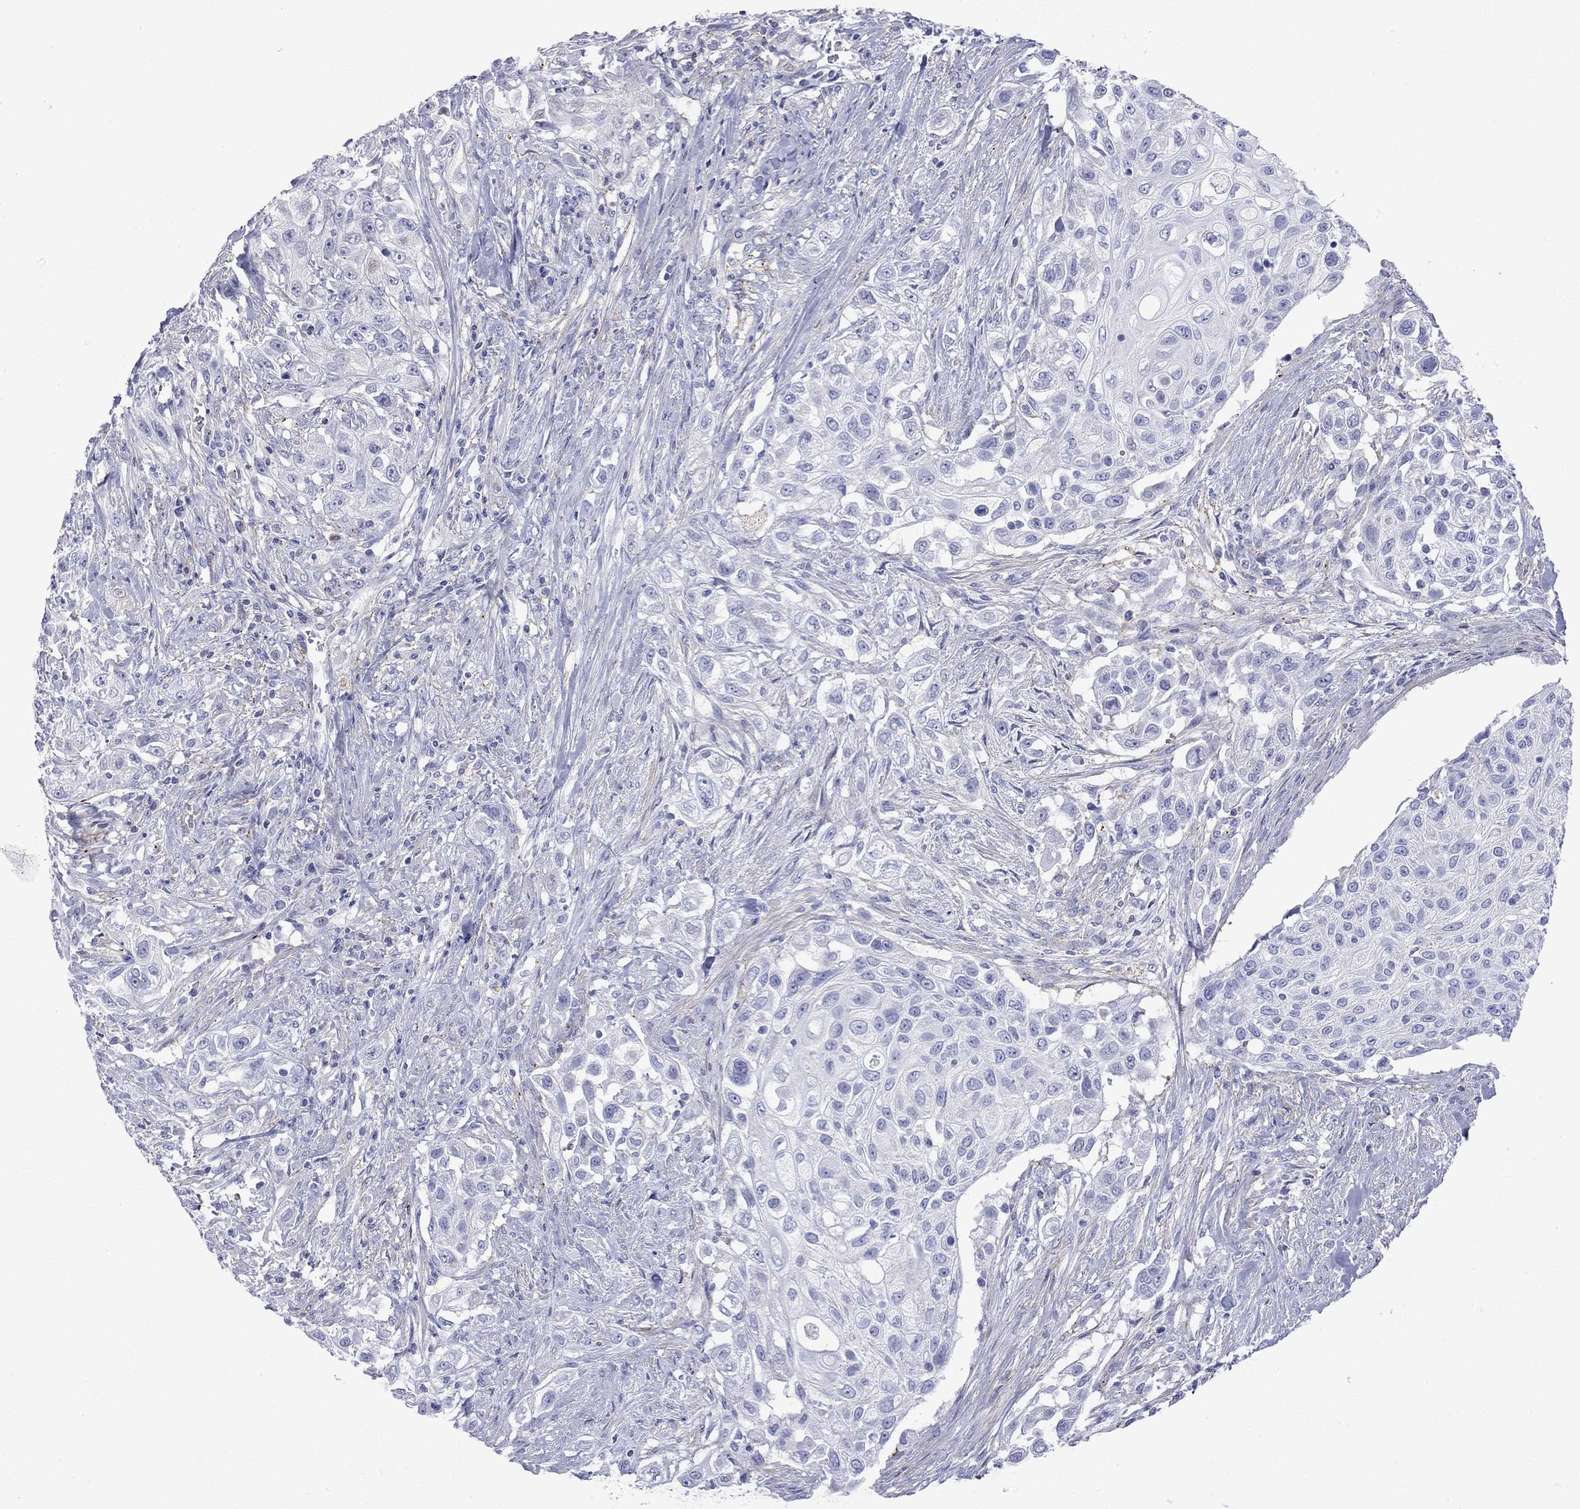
{"staining": {"intensity": "negative", "quantity": "none", "location": "none"}, "tissue": "urothelial cancer", "cell_type": "Tumor cells", "image_type": "cancer", "snomed": [{"axis": "morphology", "description": "Urothelial carcinoma, High grade"}, {"axis": "topography", "description": "Urinary bladder"}], "caption": "A histopathology image of high-grade urothelial carcinoma stained for a protein exhibits no brown staining in tumor cells.", "gene": "S100A3", "patient": {"sex": "female", "age": 56}}